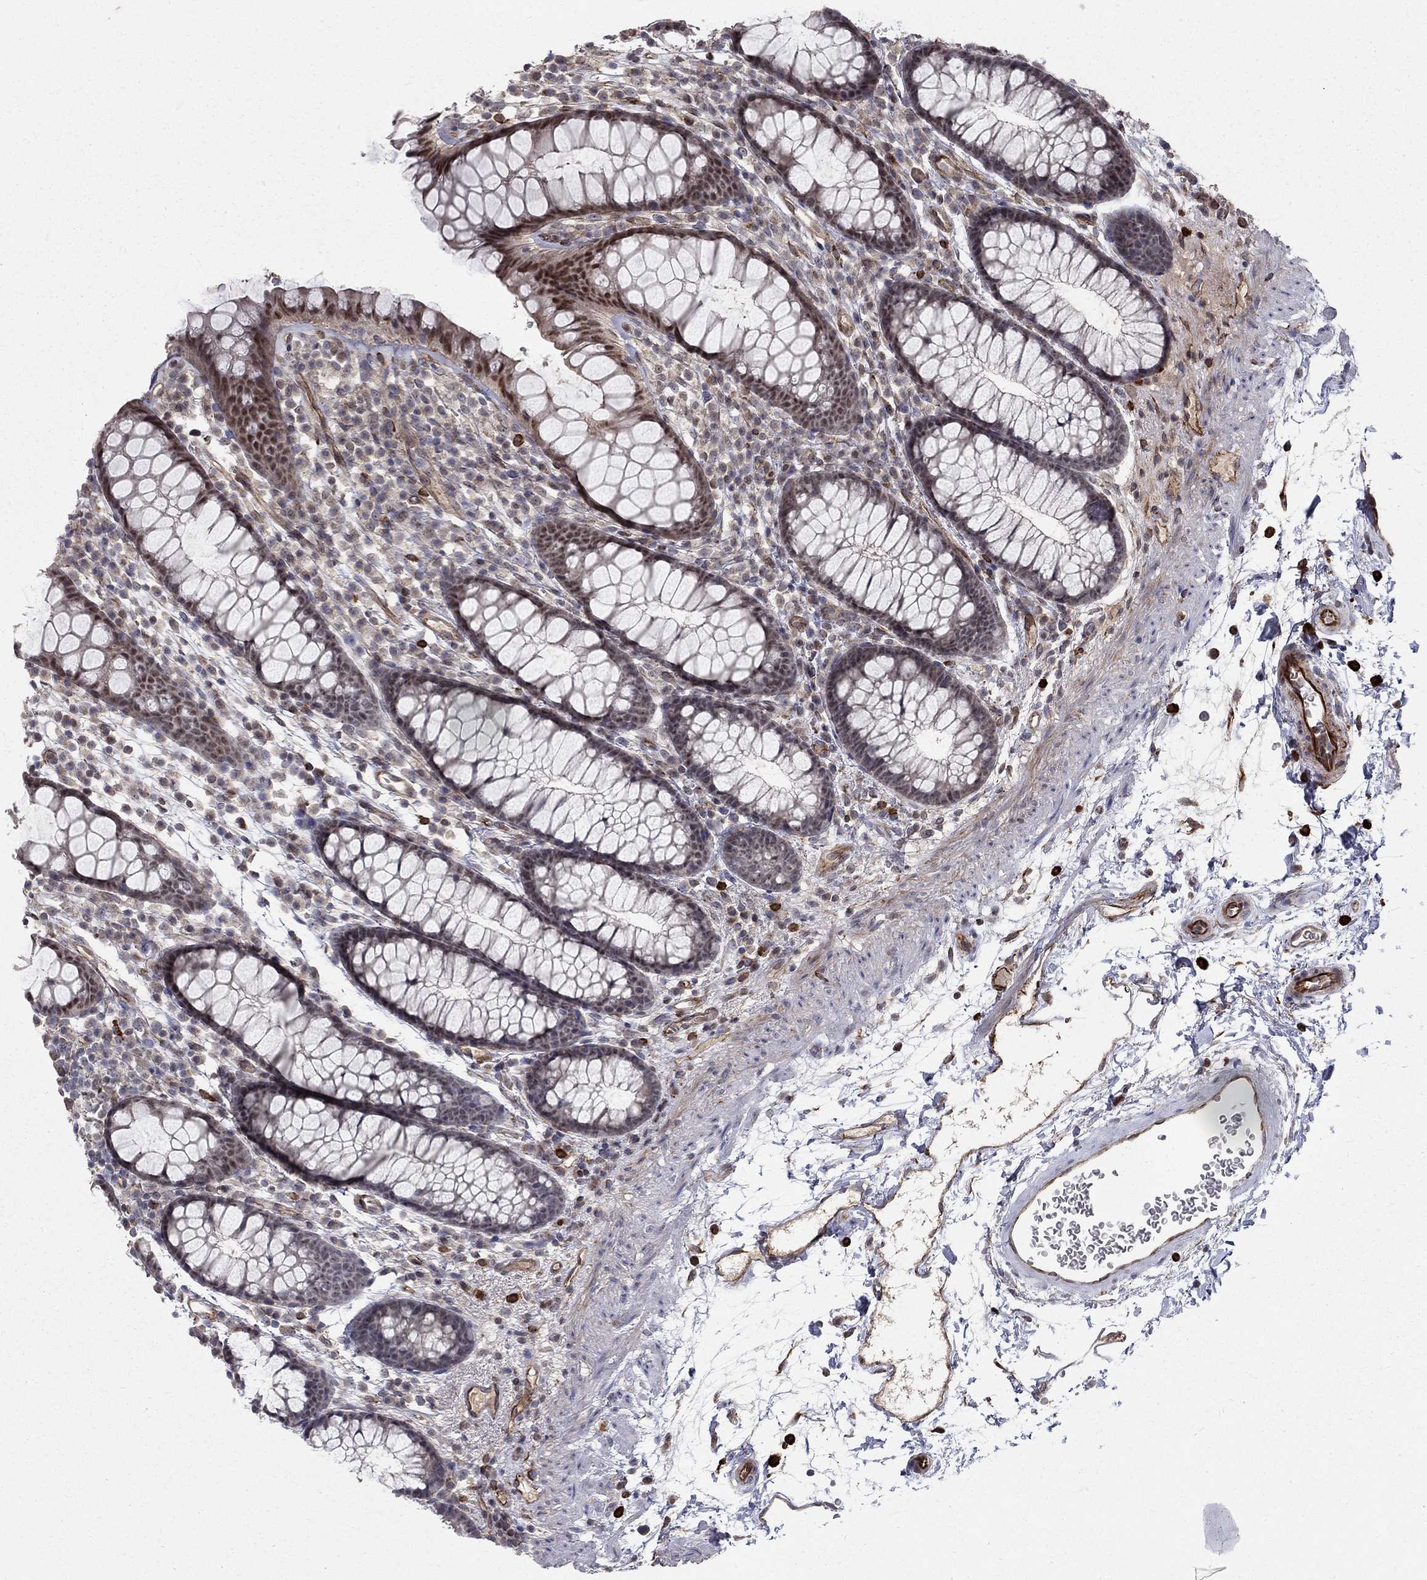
{"staining": {"intensity": "negative", "quantity": "none", "location": "none"}, "tissue": "colon", "cell_type": "Endothelial cells", "image_type": "normal", "snomed": [{"axis": "morphology", "description": "Normal tissue, NOS"}, {"axis": "topography", "description": "Colon"}], "caption": "Histopathology image shows no significant protein positivity in endothelial cells of unremarkable colon.", "gene": "MSRA", "patient": {"sex": "male", "age": 76}}